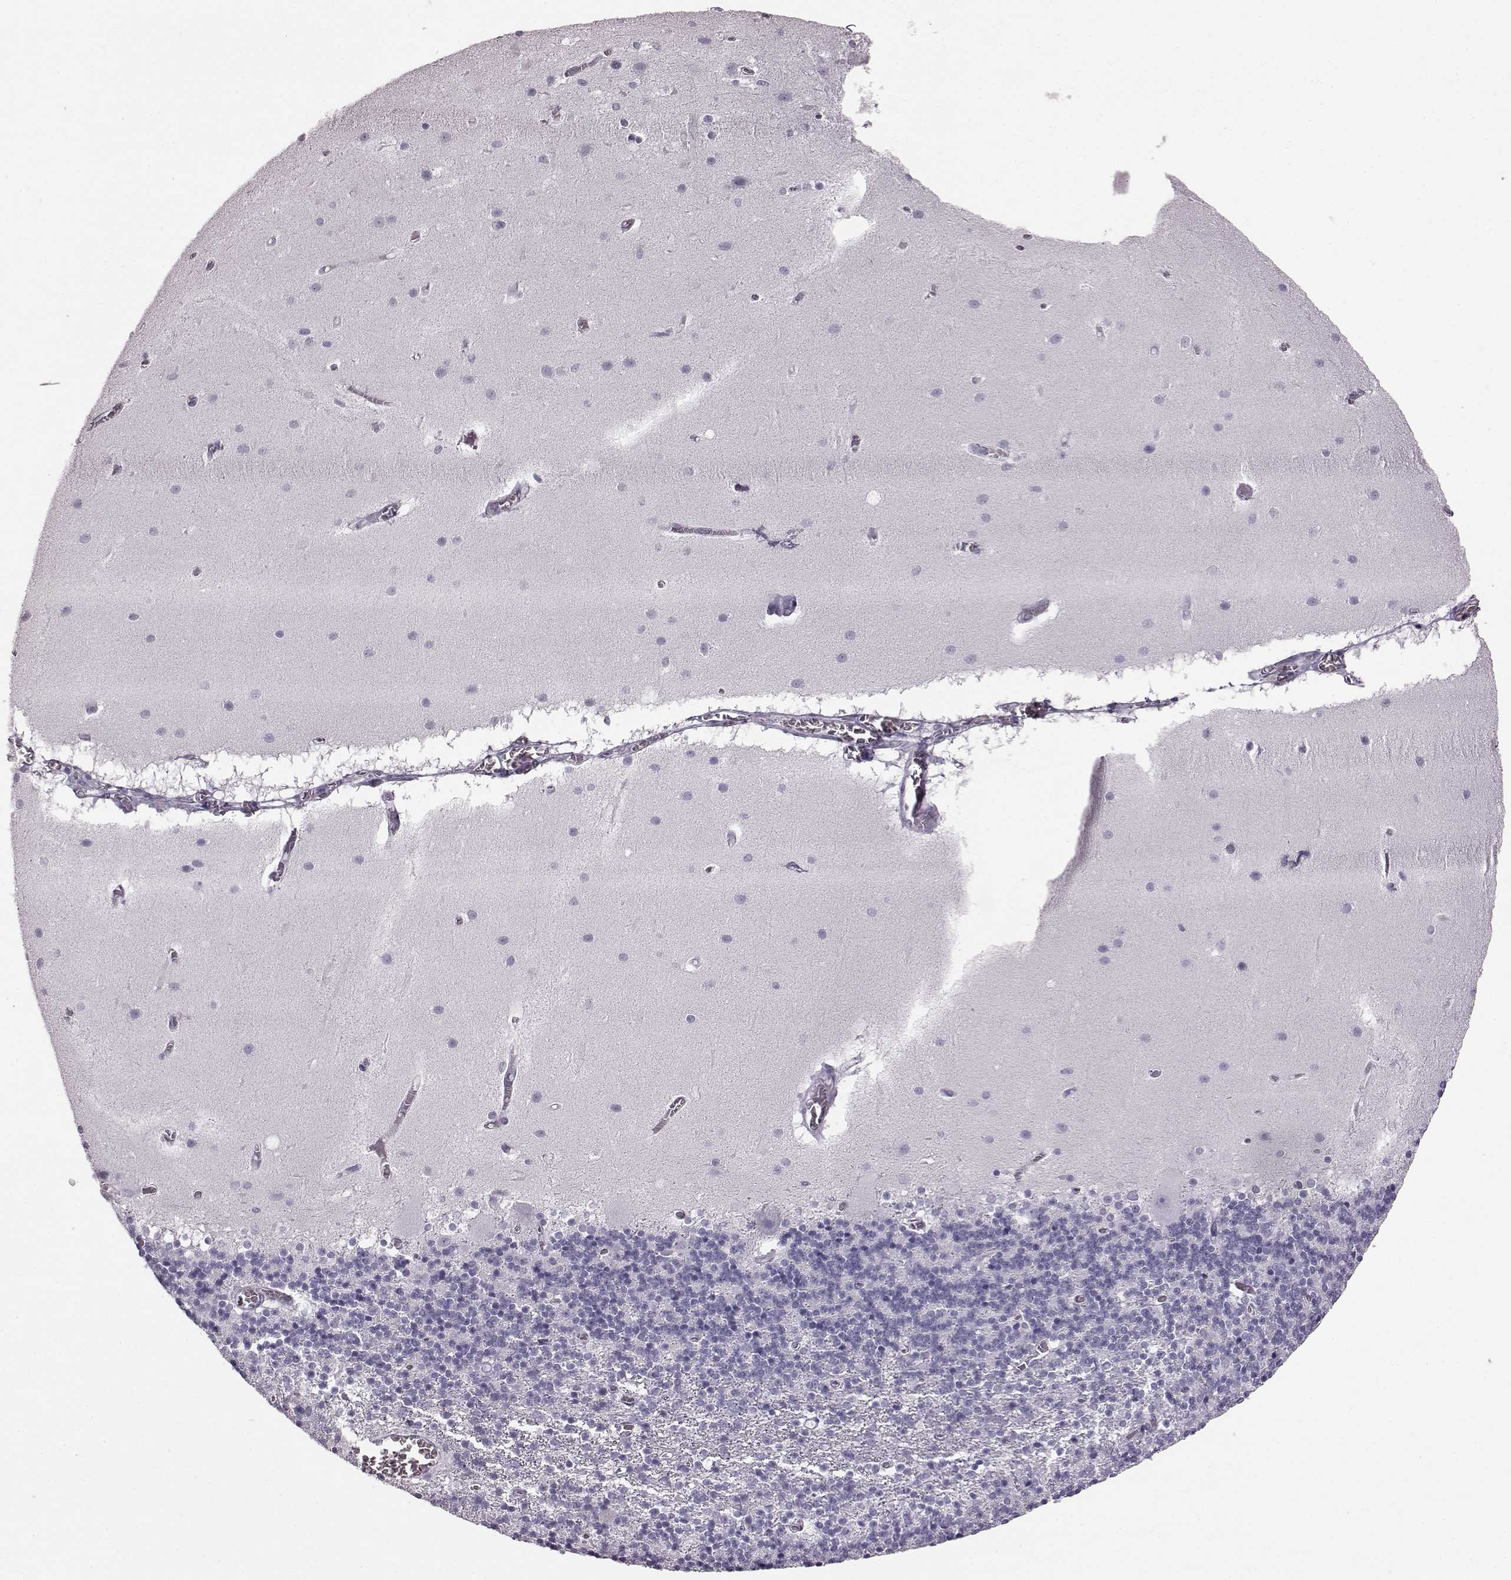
{"staining": {"intensity": "negative", "quantity": "none", "location": "none"}, "tissue": "cerebellum", "cell_type": "Cells in granular layer", "image_type": "normal", "snomed": [{"axis": "morphology", "description": "Normal tissue, NOS"}, {"axis": "topography", "description": "Cerebellum"}], "caption": "Cells in granular layer show no significant staining in normal cerebellum. Nuclei are stained in blue.", "gene": "TCHHL1", "patient": {"sex": "male", "age": 70}}